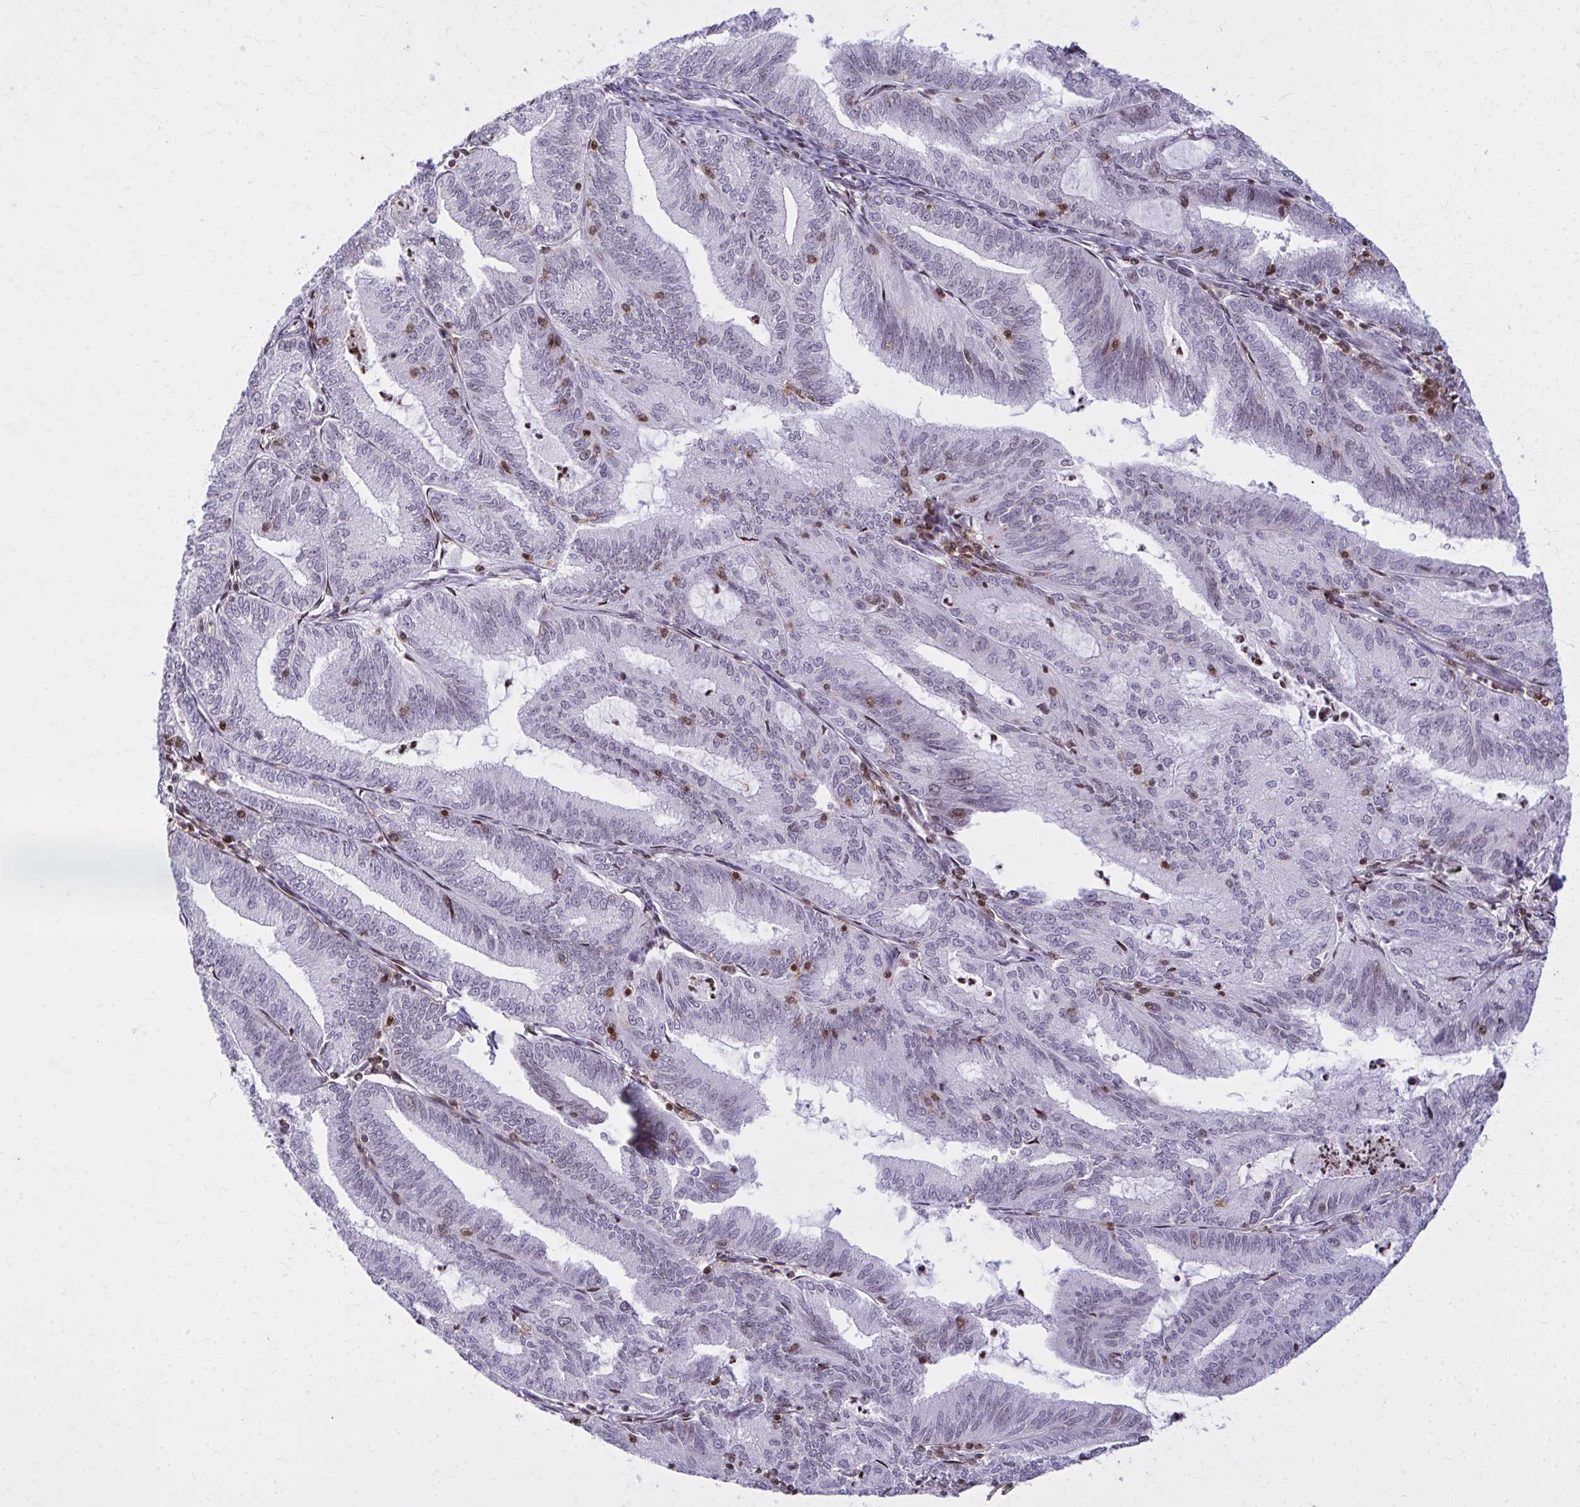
{"staining": {"intensity": "moderate", "quantity": "<25%", "location": "nuclear"}, "tissue": "endometrial cancer", "cell_type": "Tumor cells", "image_type": "cancer", "snomed": [{"axis": "morphology", "description": "Adenocarcinoma, NOS"}, {"axis": "topography", "description": "Endometrium"}], "caption": "Moderate nuclear protein expression is identified in approximately <25% of tumor cells in adenocarcinoma (endometrial).", "gene": "AP5M1", "patient": {"sex": "female", "age": 70}}